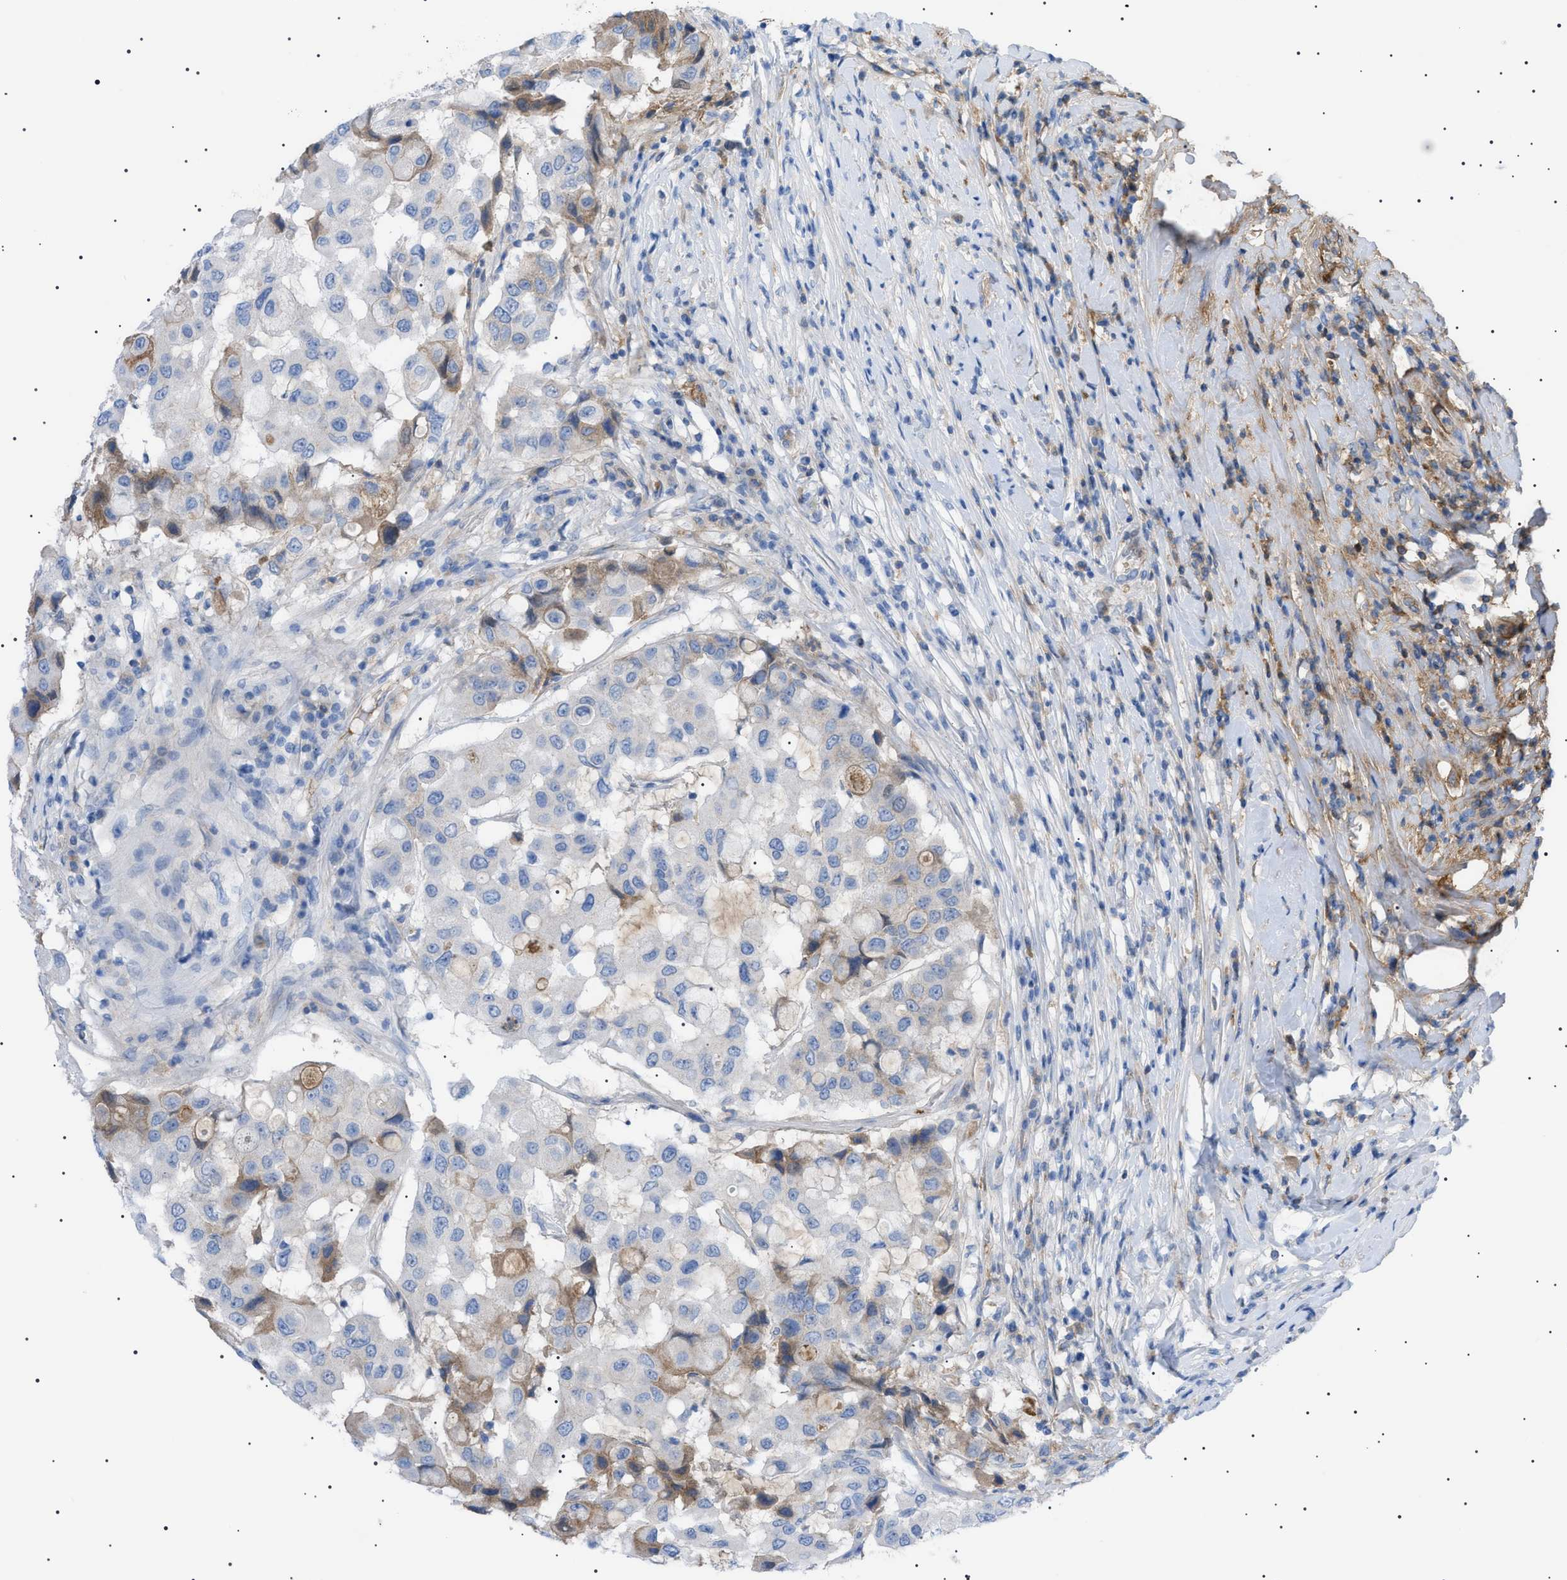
{"staining": {"intensity": "weak", "quantity": "25%-75%", "location": "cytoplasmic/membranous"}, "tissue": "breast cancer", "cell_type": "Tumor cells", "image_type": "cancer", "snomed": [{"axis": "morphology", "description": "Duct carcinoma"}, {"axis": "topography", "description": "Breast"}], "caption": "About 25%-75% of tumor cells in breast cancer reveal weak cytoplasmic/membranous protein positivity as visualized by brown immunohistochemical staining.", "gene": "LPA", "patient": {"sex": "female", "age": 27}}